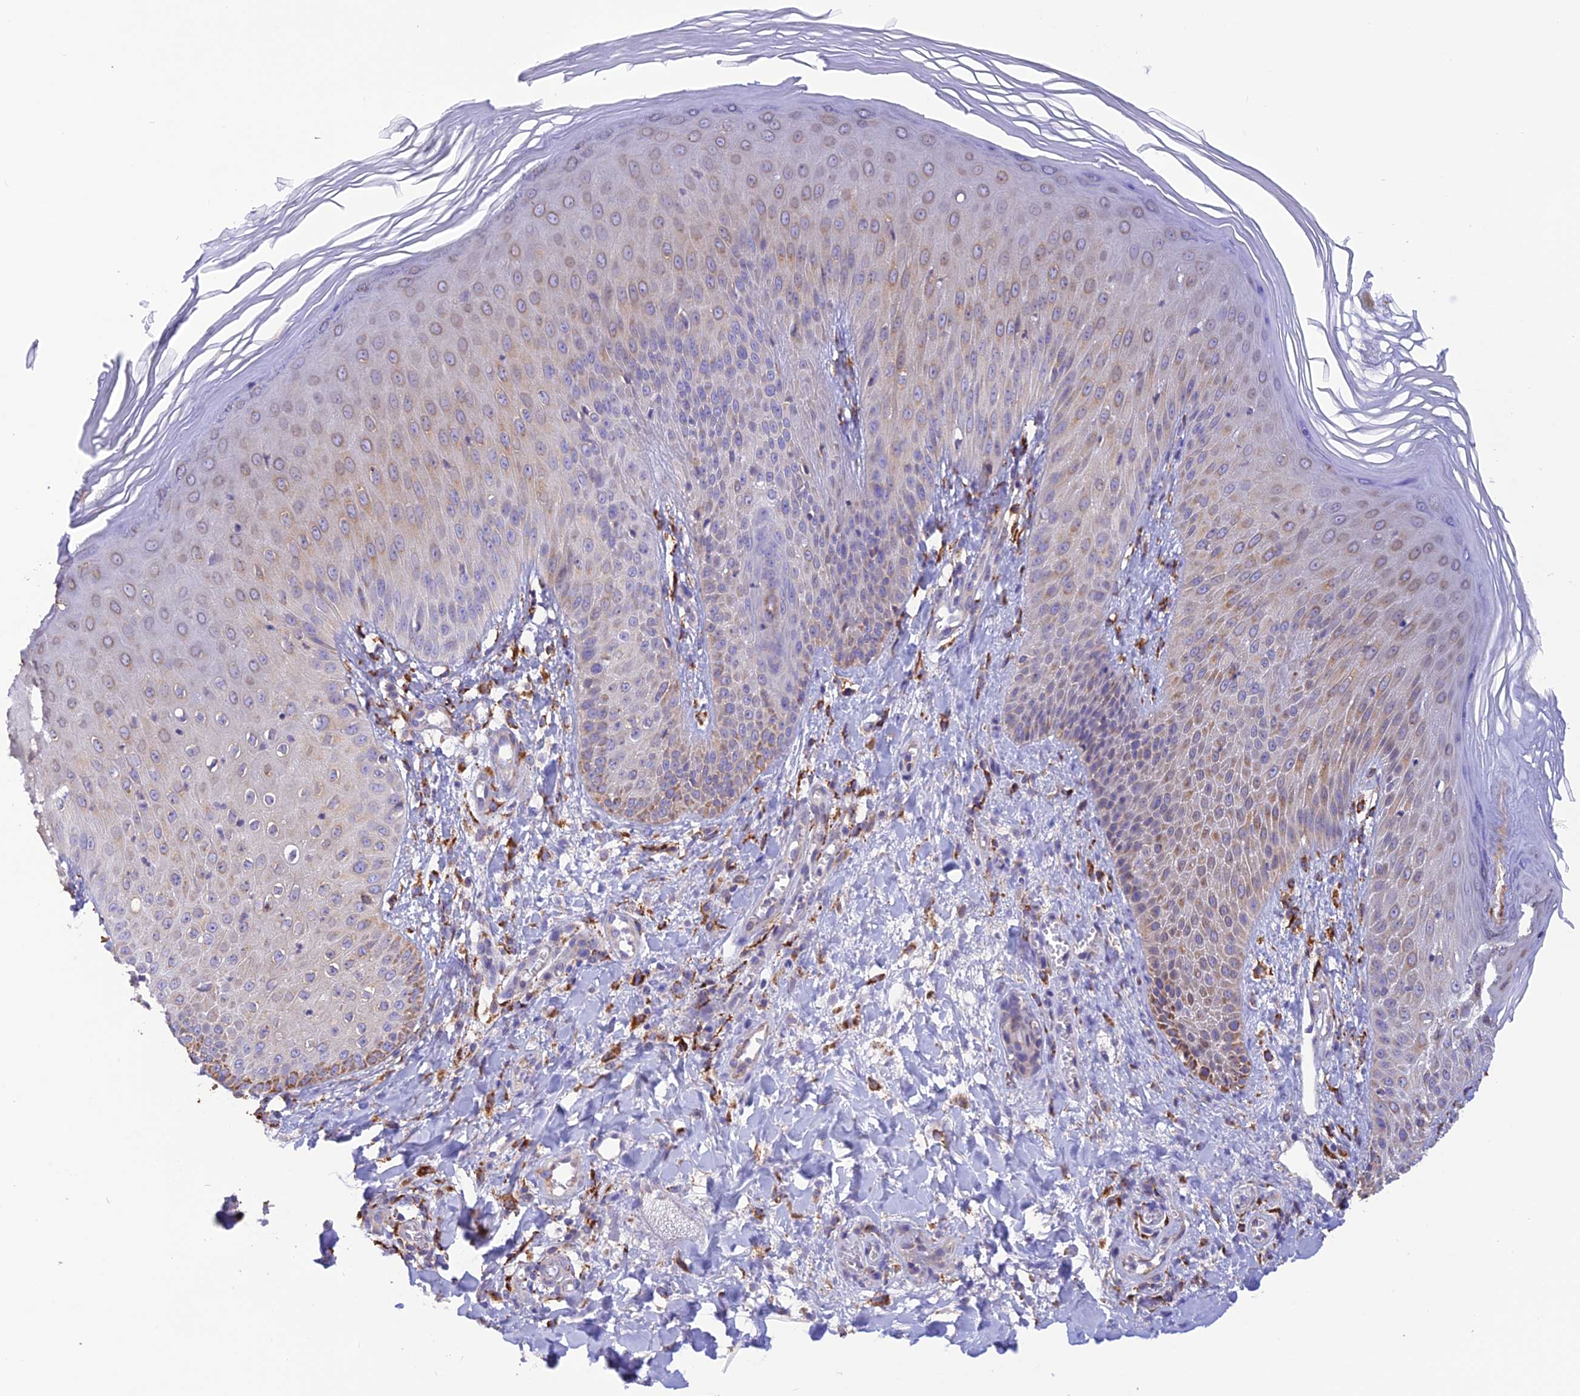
{"staining": {"intensity": "moderate", "quantity": "<25%", "location": "cytoplasmic/membranous"}, "tissue": "skin", "cell_type": "Epidermal cells", "image_type": "normal", "snomed": [{"axis": "morphology", "description": "Normal tissue, NOS"}, {"axis": "morphology", "description": "Inflammation, NOS"}, {"axis": "topography", "description": "Soft tissue"}, {"axis": "topography", "description": "Anal"}], "caption": "Protein staining by immunohistochemistry shows moderate cytoplasmic/membranous expression in approximately <25% of epidermal cells in unremarkable skin.", "gene": "ENSG00000255439", "patient": {"sex": "female", "age": 15}}